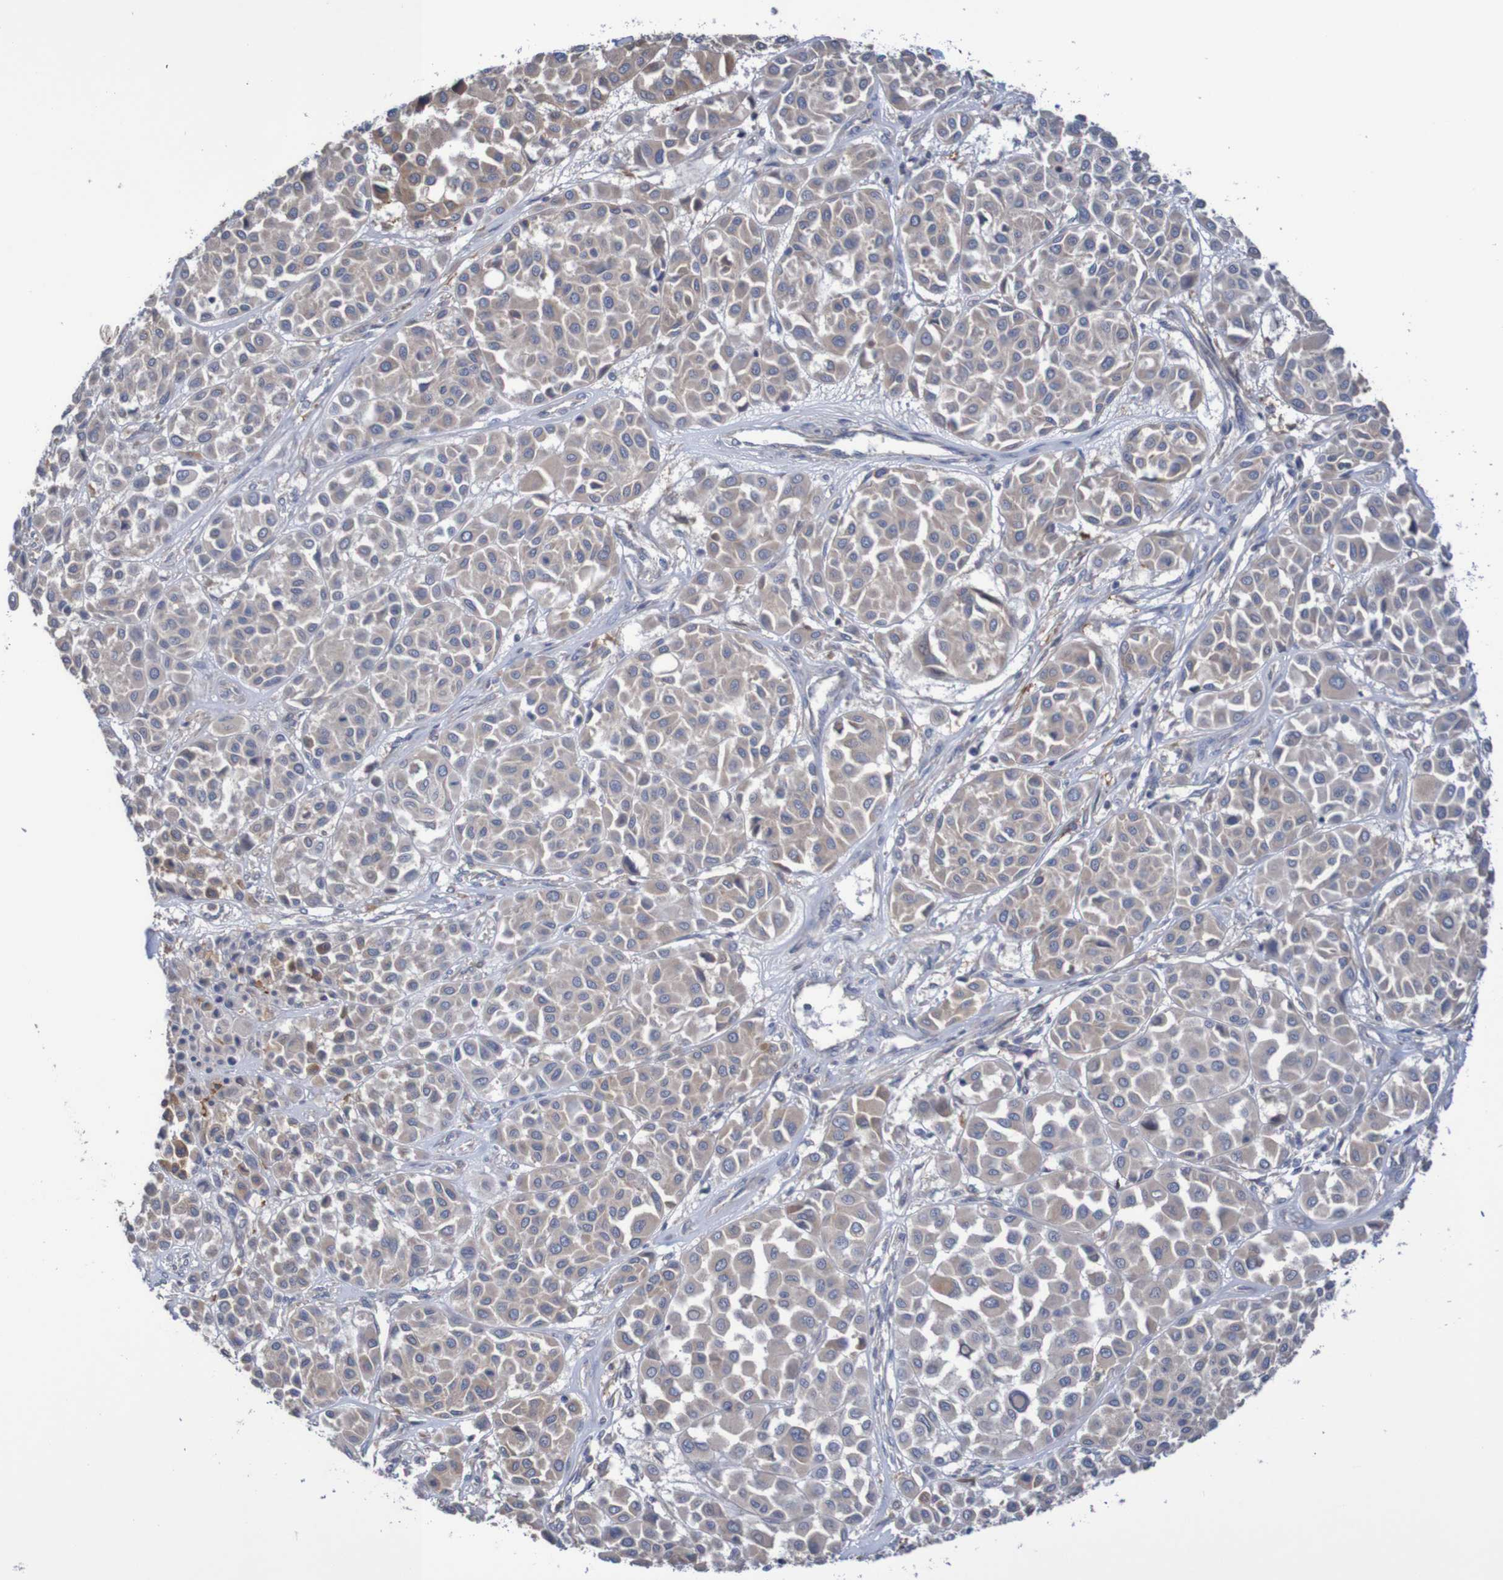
{"staining": {"intensity": "weak", "quantity": ">75%", "location": "cytoplasmic/membranous"}, "tissue": "melanoma", "cell_type": "Tumor cells", "image_type": "cancer", "snomed": [{"axis": "morphology", "description": "Malignant melanoma, Metastatic site"}, {"axis": "topography", "description": "Soft tissue"}], "caption": "High-magnification brightfield microscopy of melanoma stained with DAB (brown) and counterstained with hematoxylin (blue). tumor cells exhibit weak cytoplasmic/membranous positivity is seen in about>75% of cells.", "gene": "PHYH", "patient": {"sex": "male", "age": 41}}